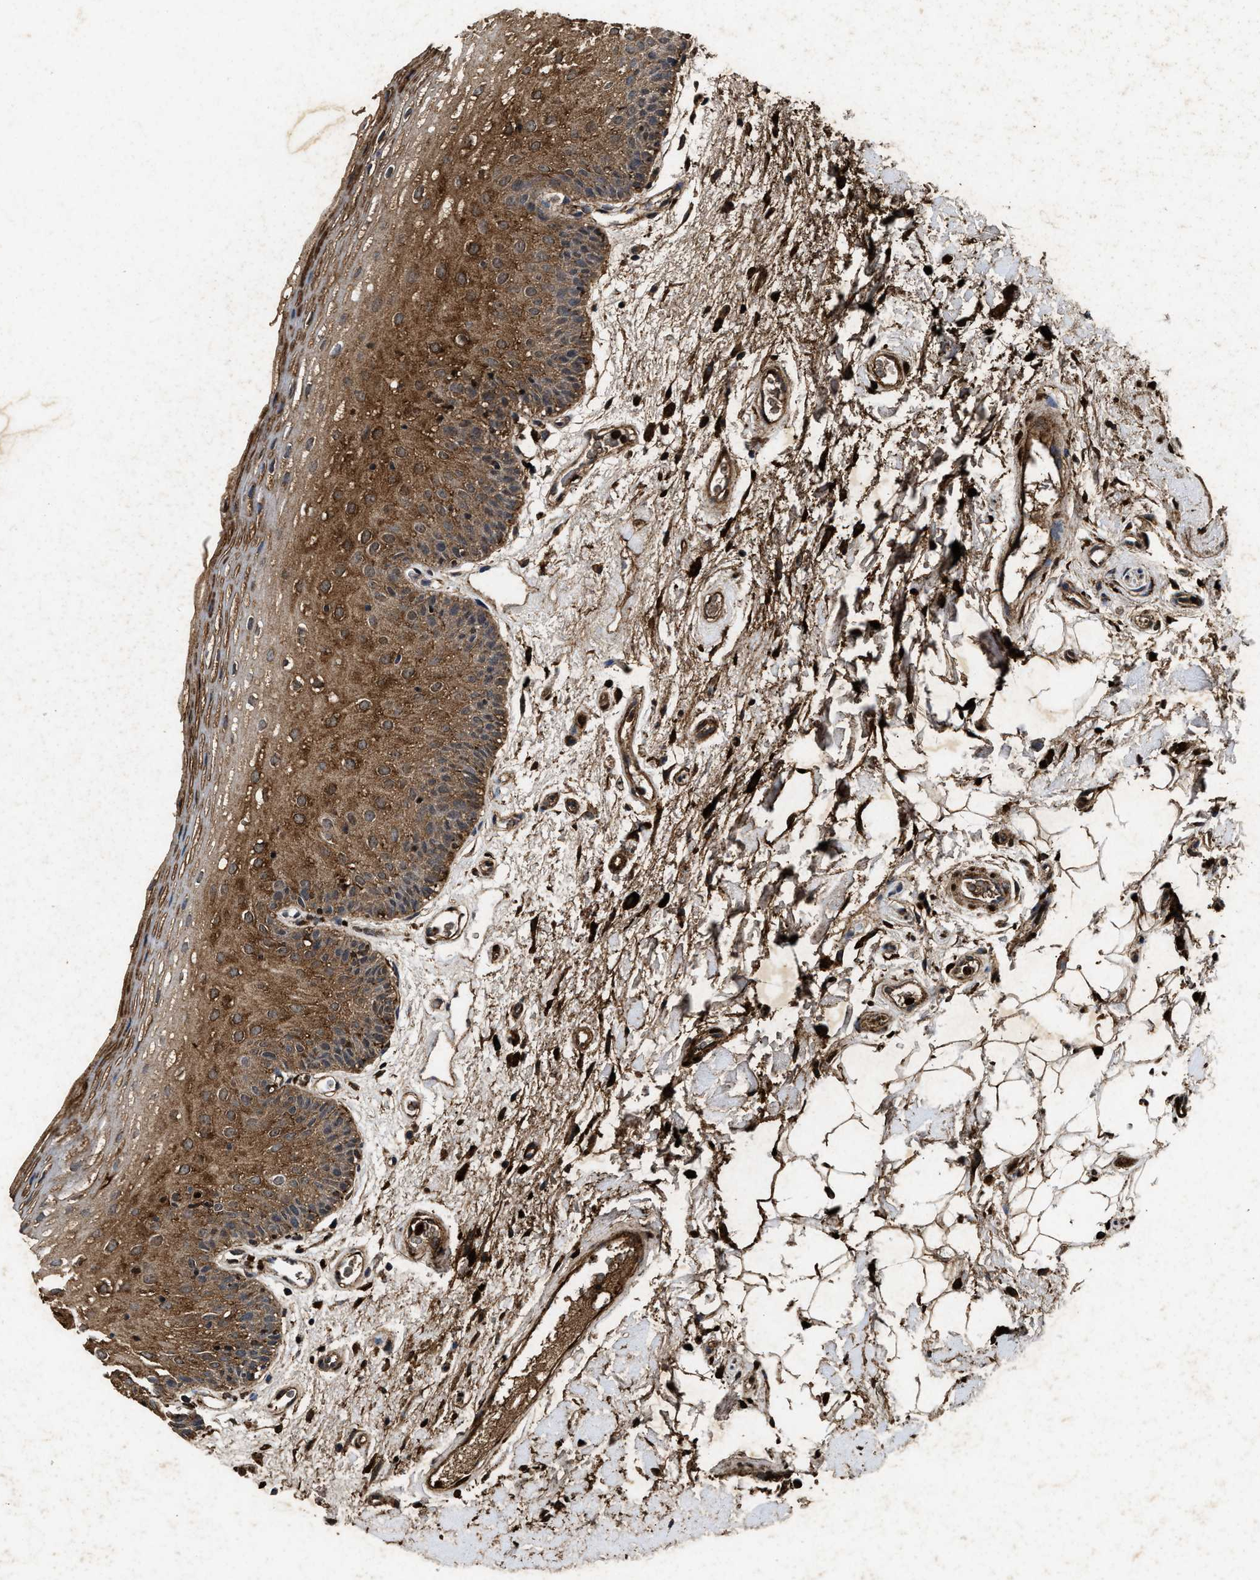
{"staining": {"intensity": "moderate", "quantity": ">75%", "location": "cytoplasmic/membranous"}, "tissue": "oral mucosa", "cell_type": "Squamous epithelial cells", "image_type": "normal", "snomed": [{"axis": "morphology", "description": "Normal tissue, NOS"}, {"axis": "morphology", "description": "Squamous cell carcinoma, NOS"}, {"axis": "topography", "description": "Skeletal muscle"}, {"axis": "topography", "description": "Oral tissue"}], "caption": "Immunohistochemistry photomicrograph of normal human oral mucosa stained for a protein (brown), which reveals medium levels of moderate cytoplasmic/membranous staining in about >75% of squamous epithelial cells.", "gene": "ACOX1", "patient": {"sex": "male", "age": 71}}